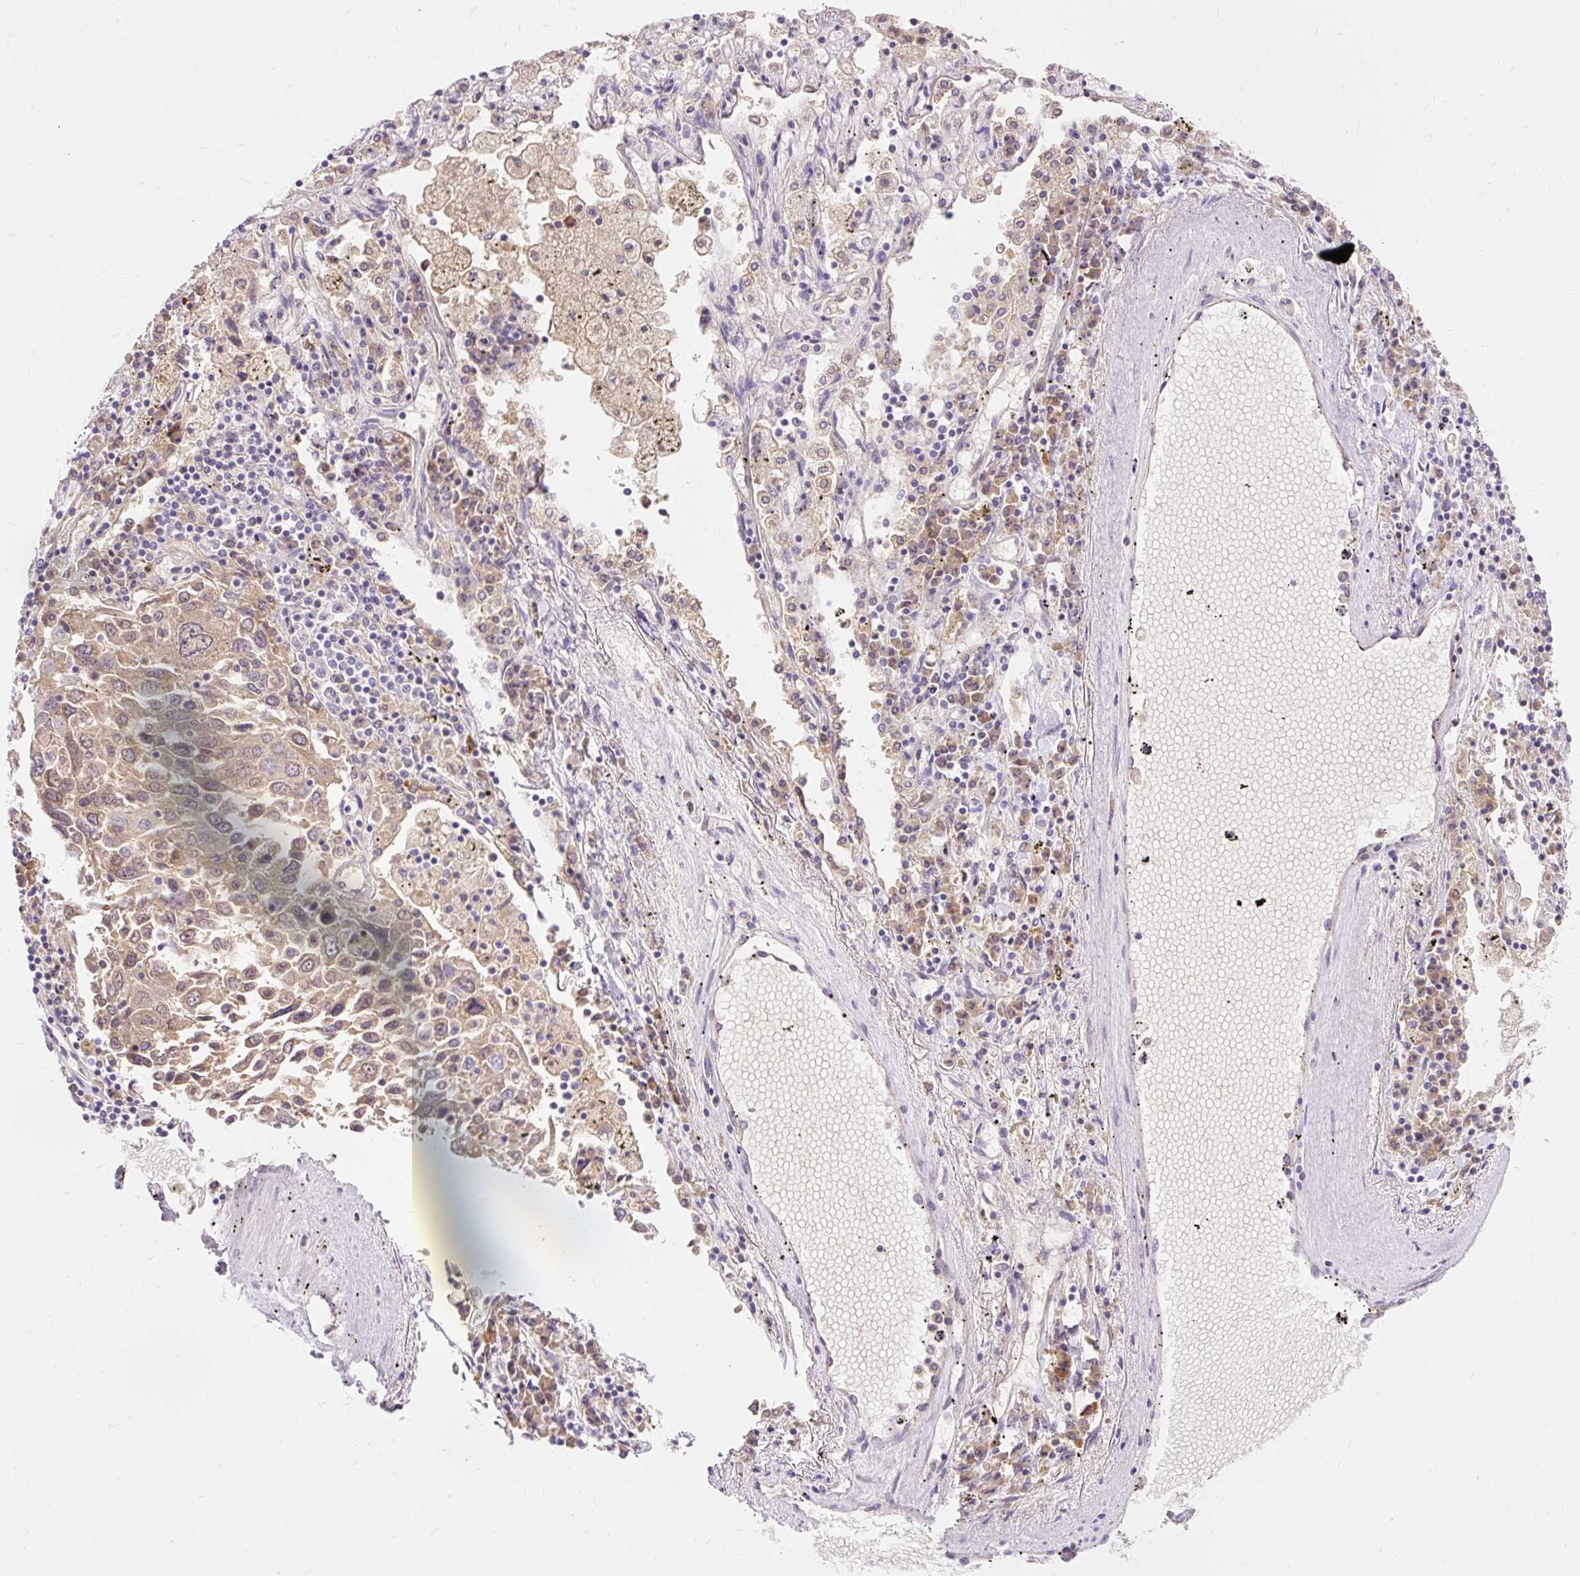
{"staining": {"intensity": "weak", "quantity": ">75%", "location": "cytoplasmic/membranous"}, "tissue": "lung cancer", "cell_type": "Tumor cells", "image_type": "cancer", "snomed": [{"axis": "morphology", "description": "Squamous cell carcinoma, NOS"}, {"axis": "topography", "description": "Lung"}], "caption": "Immunohistochemical staining of lung cancer shows low levels of weak cytoplasmic/membranous positivity in approximately >75% of tumor cells.", "gene": "SEC63", "patient": {"sex": "male", "age": 65}}